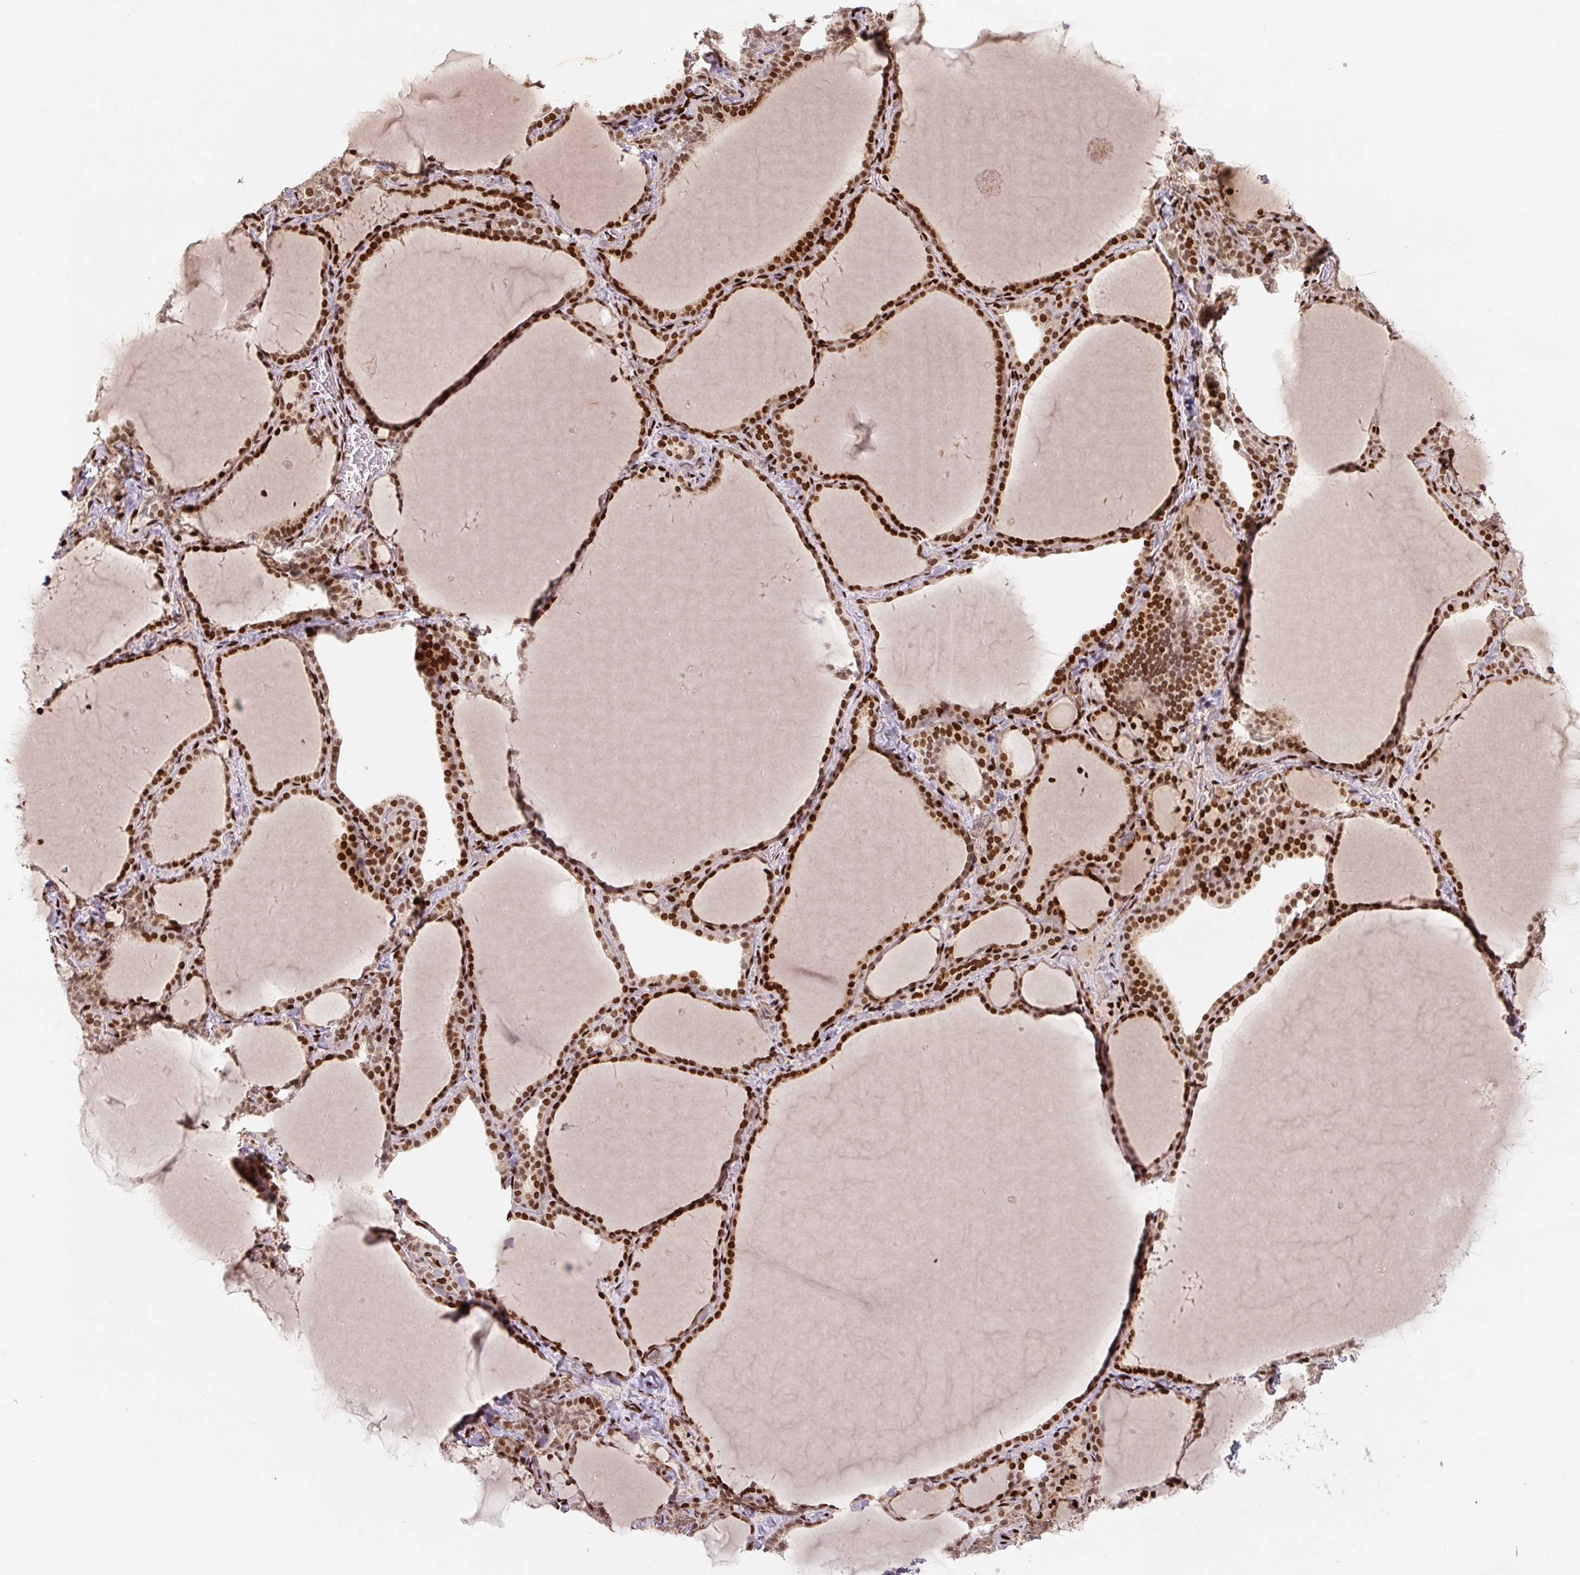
{"staining": {"intensity": "strong", "quantity": ">75%", "location": "nuclear"}, "tissue": "thyroid gland", "cell_type": "Glandular cells", "image_type": "normal", "snomed": [{"axis": "morphology", "description": "Normal tissue, NOS"}, {"axis": "topography", "description": "Thyroid gland"}], "caption": "IHC histopathology image of unremarkable thyroid gland: human thyroid gland stained using IHC displays high levels of strong protein expression localized specifically in the nuclear of glandular cells, appearing as a nuclear brown color.", "gene": "PYDC2", "patient": {"sex": "female", "age": 22}}